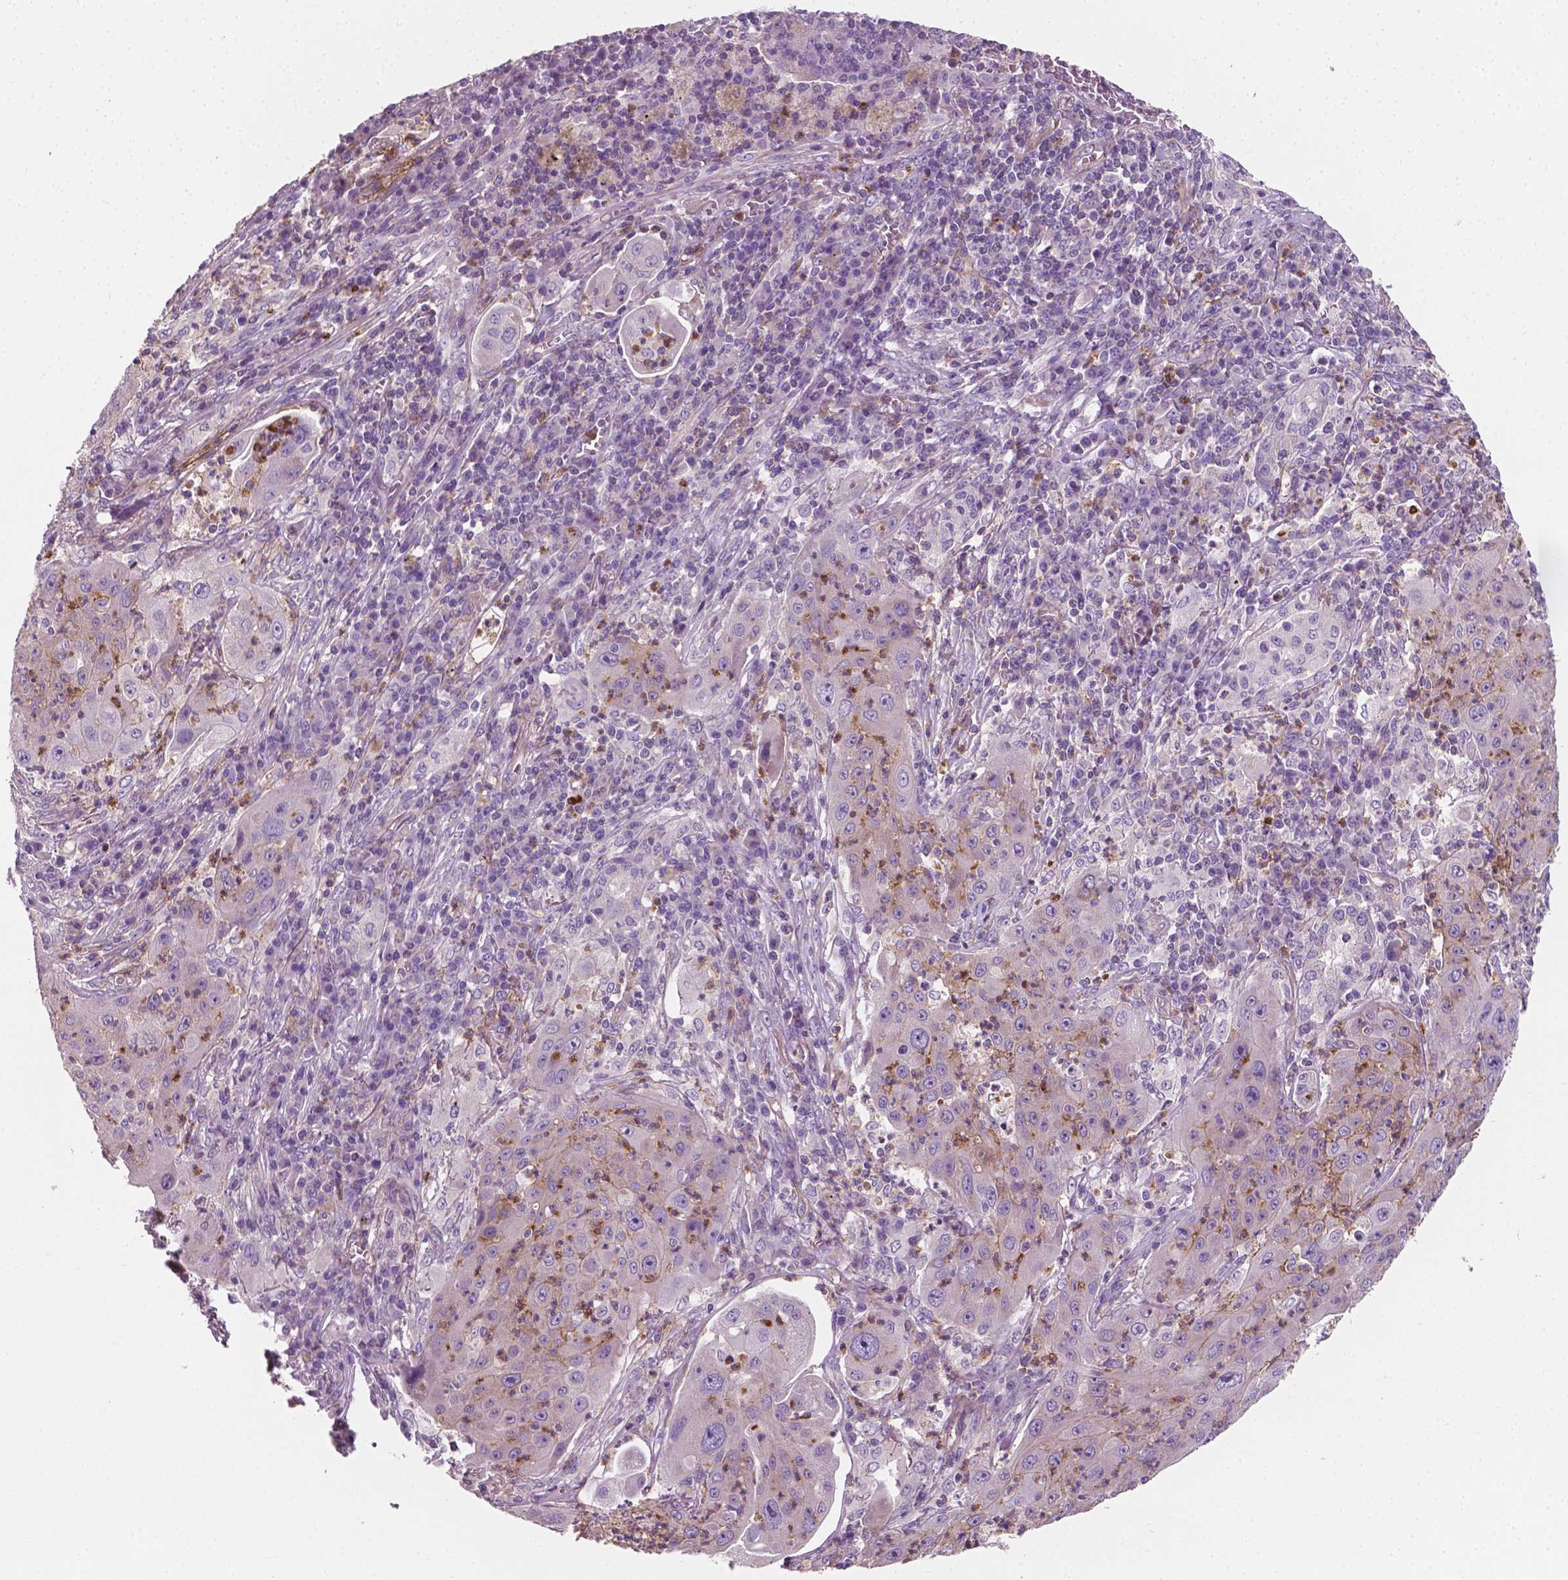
{"staining": {"intensity": "negative", "quantity": "none", "location": "none"}, "tissue": "lung cancer", "cell_type": "Tumor cells", "image_type": "cancer", "snomed": [{"axis": "morphology", "description": "Squamous cell carcinoma, NOS"}, {"axis": "topography", "description": "Lung"}], "caption": "Tumor cells show no significant protein expression in lung cancer (squamous cell carcinoma).", "gene": "PTX3", "patient": {"sex": "female", "age": 59}}